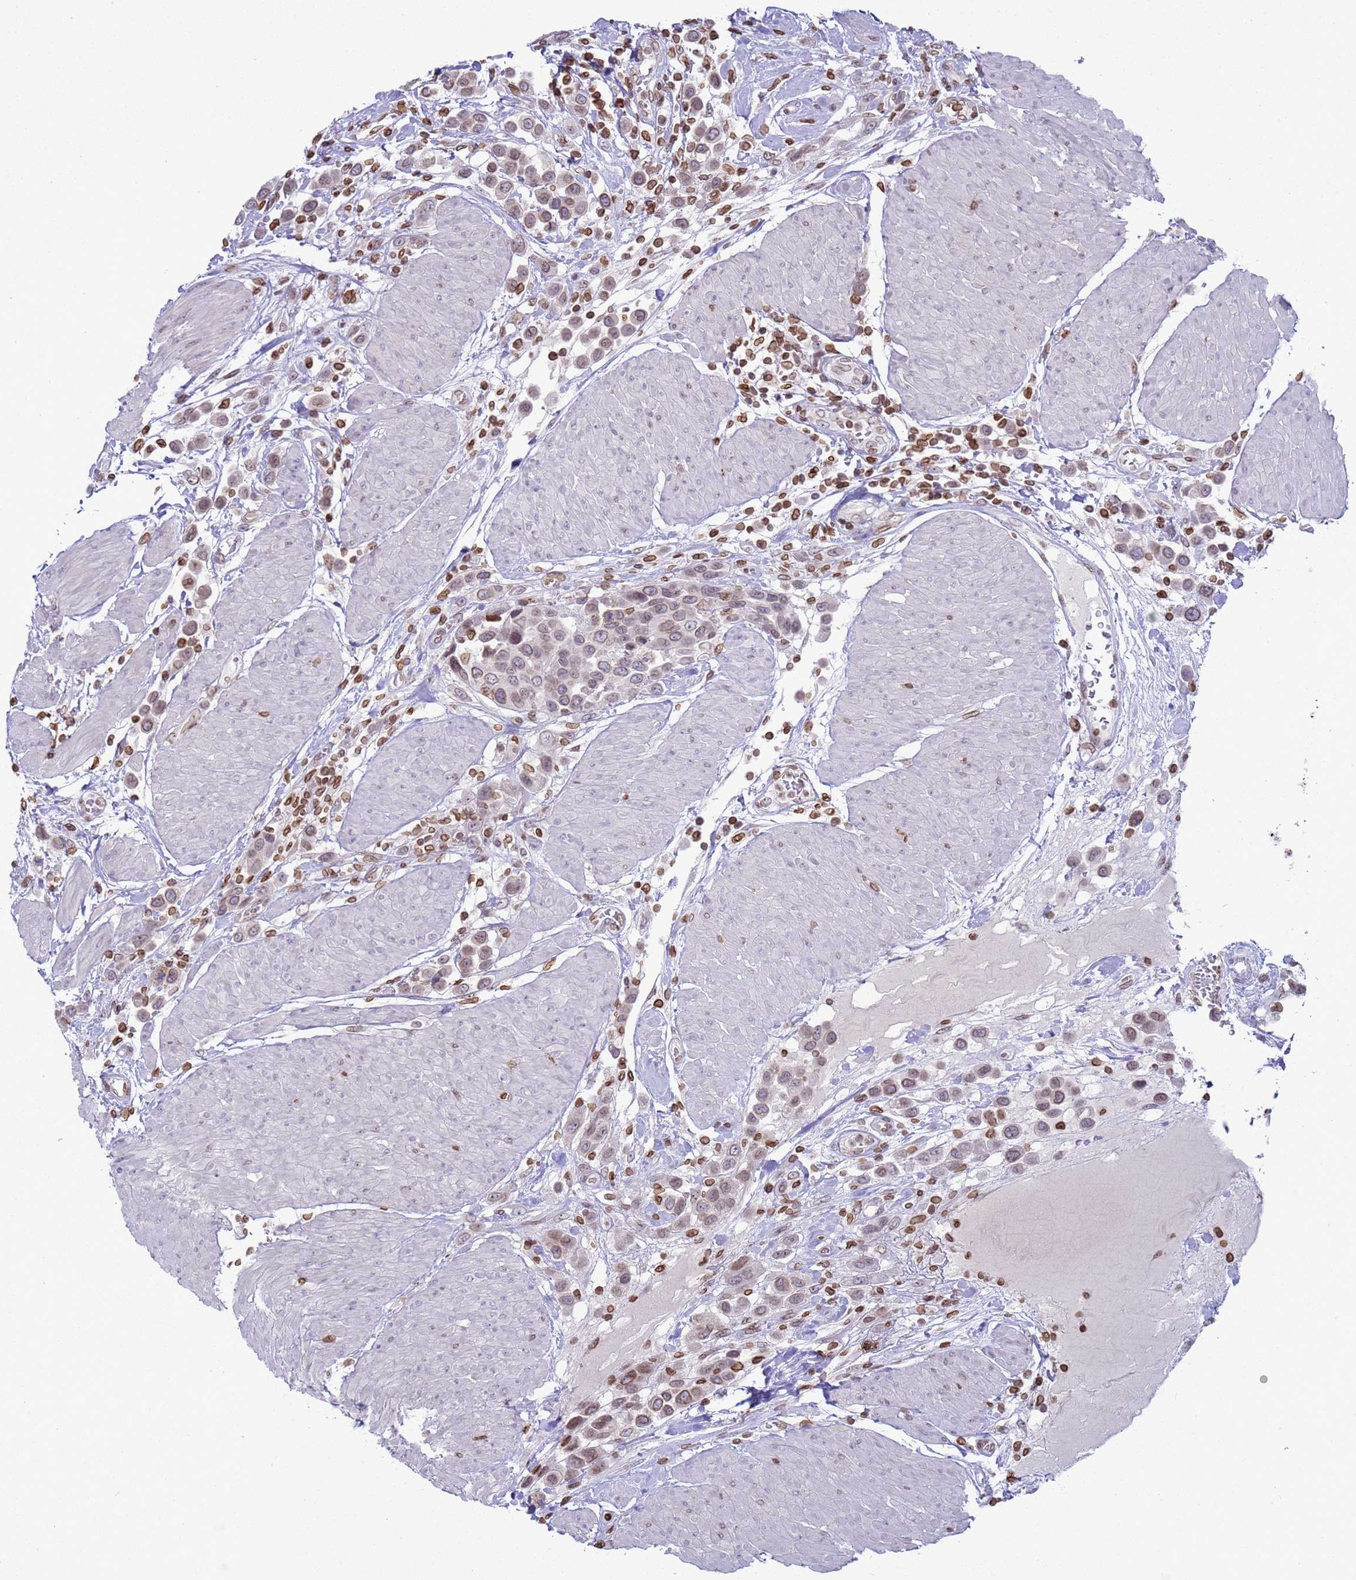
{"staining": {"intensity": "moderate", "quantity": "25%-75%", "location": "cytoplasmic/membranous,nuclear"}, "tissue": "urothelial cancer", "cell_type": "Tumor cells", "image_type": "cancer", "snomed": [{"axis": "morphology", "description": "Urothelial carcinoma, High grade"}, {"axis": "topography", "description": "Urinary bladder"}], "caption": "This photomicrograph demonstrates immunohistochemistry (IHC) staining of urothelial cancer, with medium moderate cytoplasmic/membranous and nuclear expression in about 25%-75% of tumor cells.", "gene": "DHX37", "patient": {"sex": "male", "age": 50}}